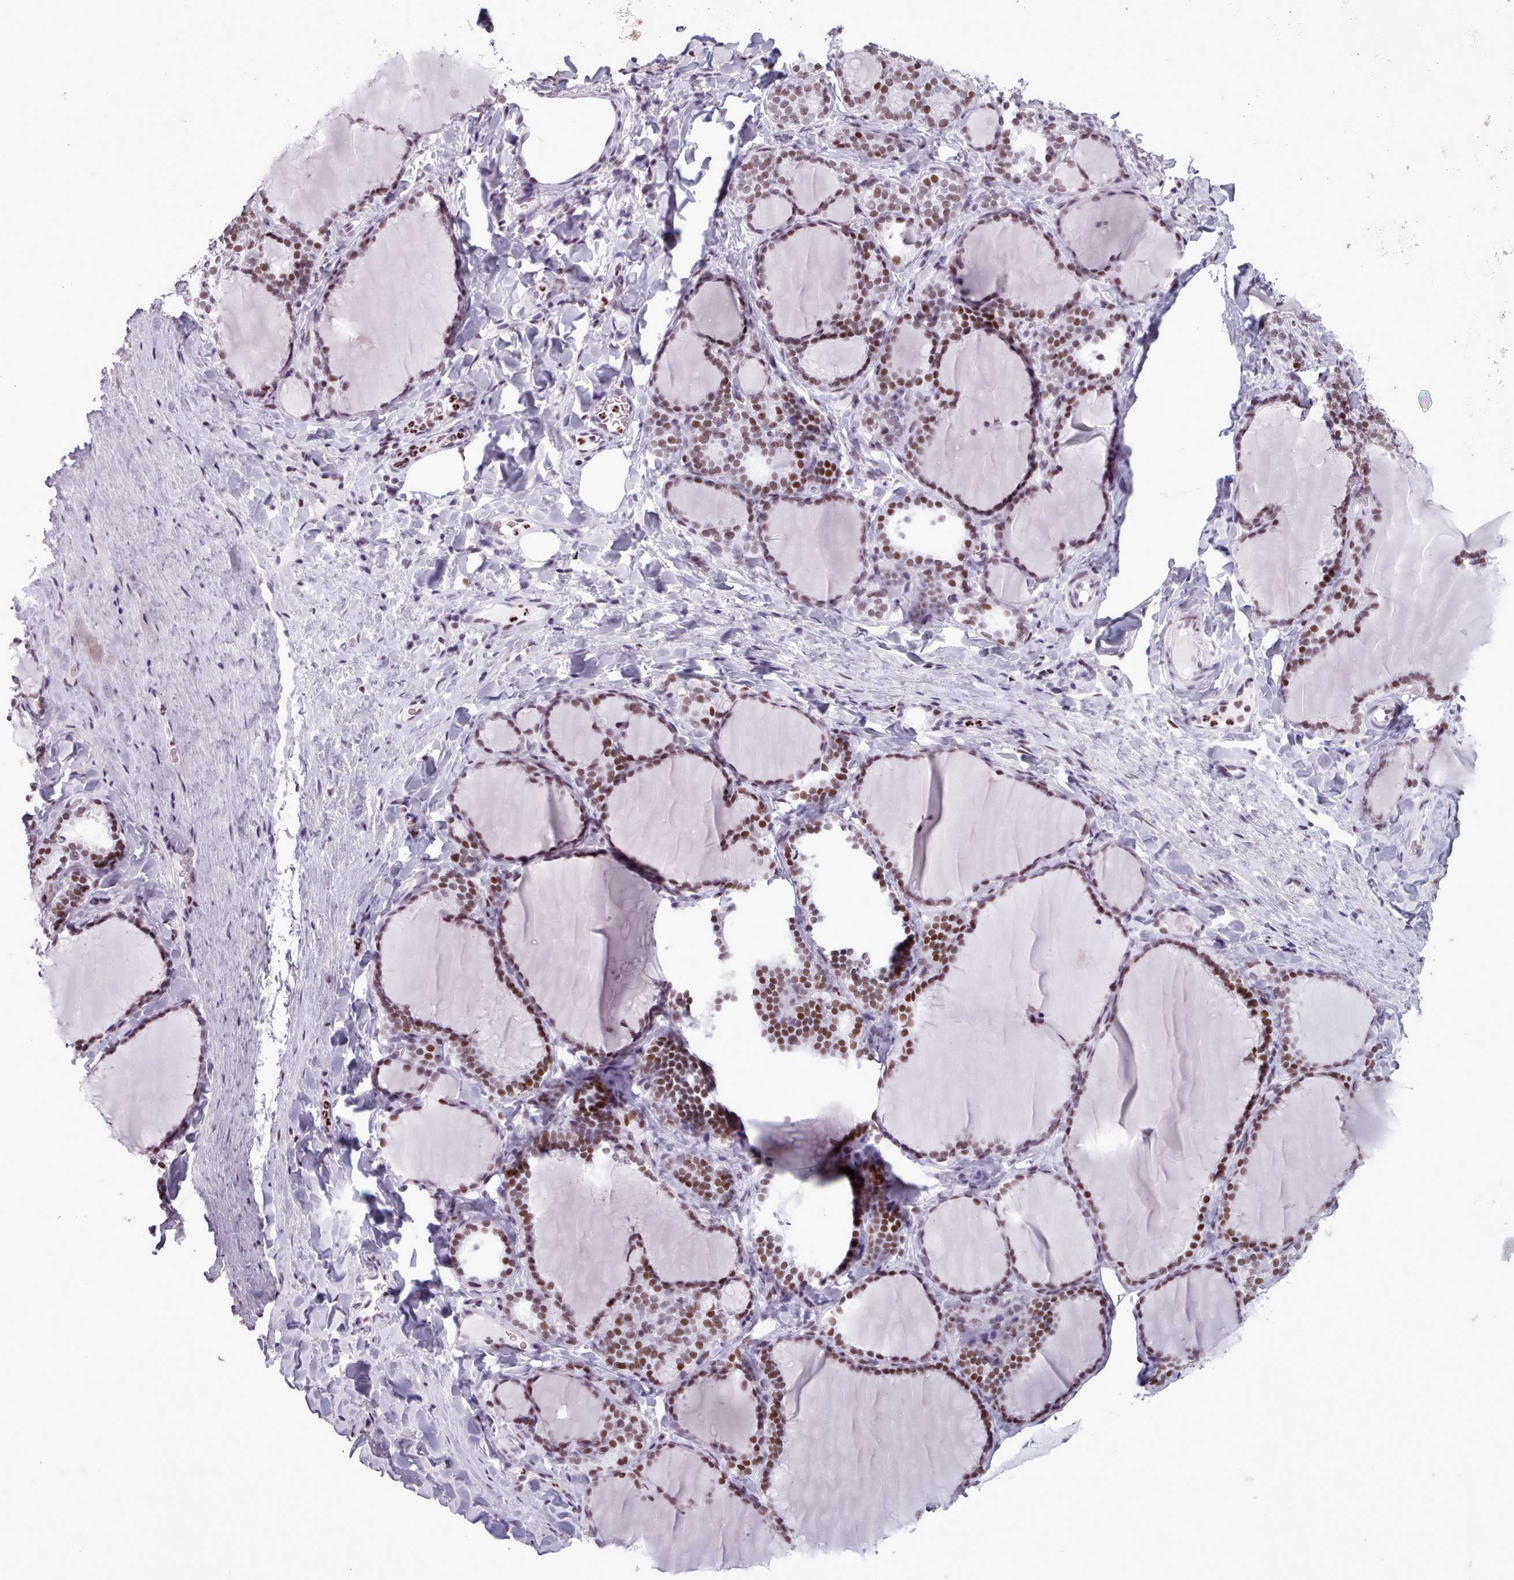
{"staining": {"intensity": "moderate", "quantity": ">75%", "location": "nuclear"}, "tissue": "thyroid gland", "cell_type": "Glandular cells", "image_type": "normal", "snomed": [{"axis": "morphology", "description": "Normal tissue, NOS"}, {"axis": "topography", "description": "Thyroid gland"}], "caption": "Protein analysis of normal thyroid gland shows moderate nuclear positivity in about >75% of glandular cells.", "gene": "SRSF4", "patient": {"sex": "female", "age": 31}}